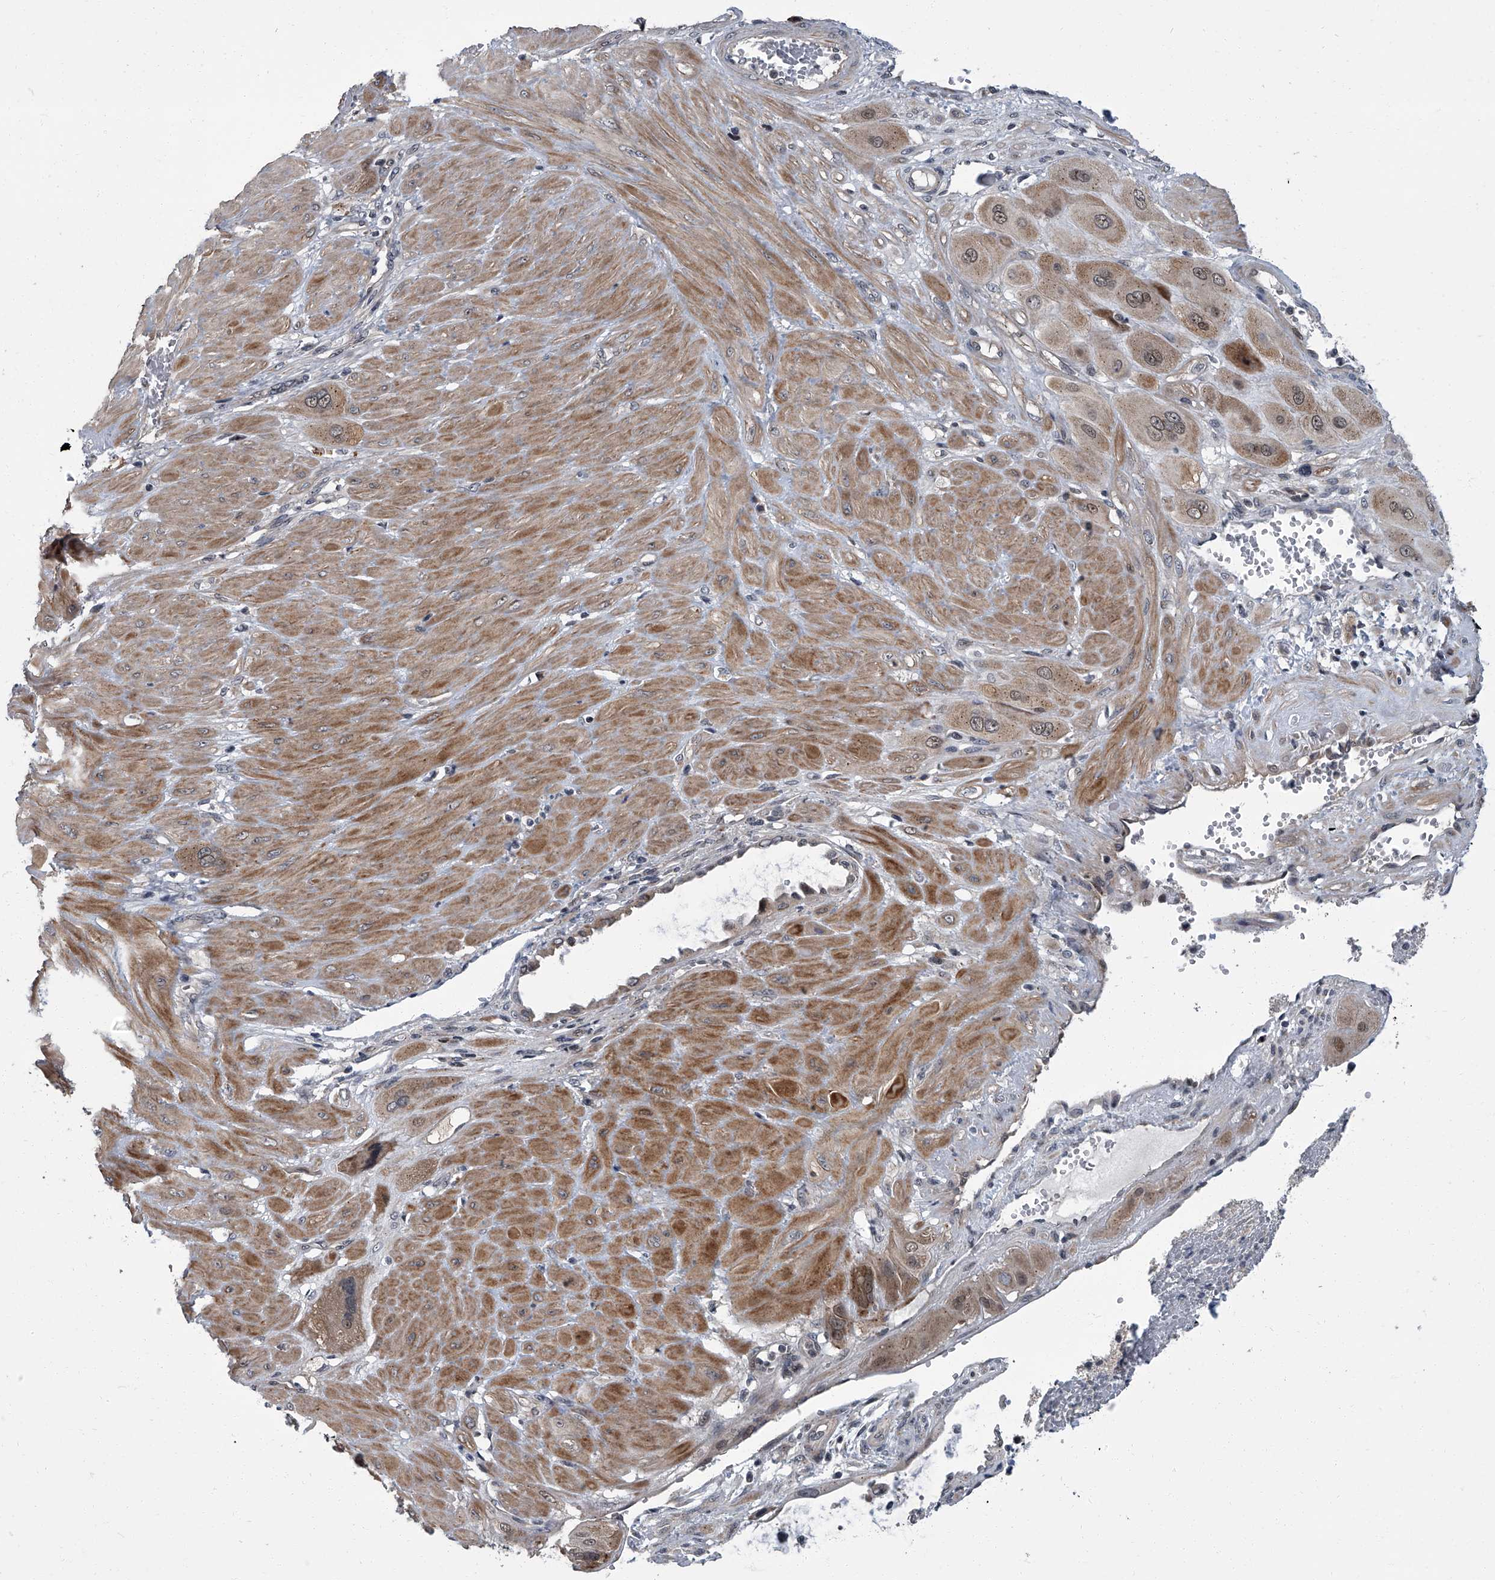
{"staining": {"intensity": "moderate", "quantity": ">75%", "location": "cytoplasmic/membranous,nuclear"}, "tissue": "cervical cancer", "cell_type": "Tumor cells", "image_type": "cancer", "snomed": [{"axis": "morphology", "description": "Squamous cell carcinoma, NOS"}, {"axis": "topography", "description": "Cervix"}], "caption": "Cervical squamous cell carcinoma was stained to show a protein in brown. There is medium levels of moderate cytoplasmic/membranous and nuclear staining in approximately >75% of tumor cells.", "gene": "ZNF274", "patient": {"sex": "female", "age": 34}}